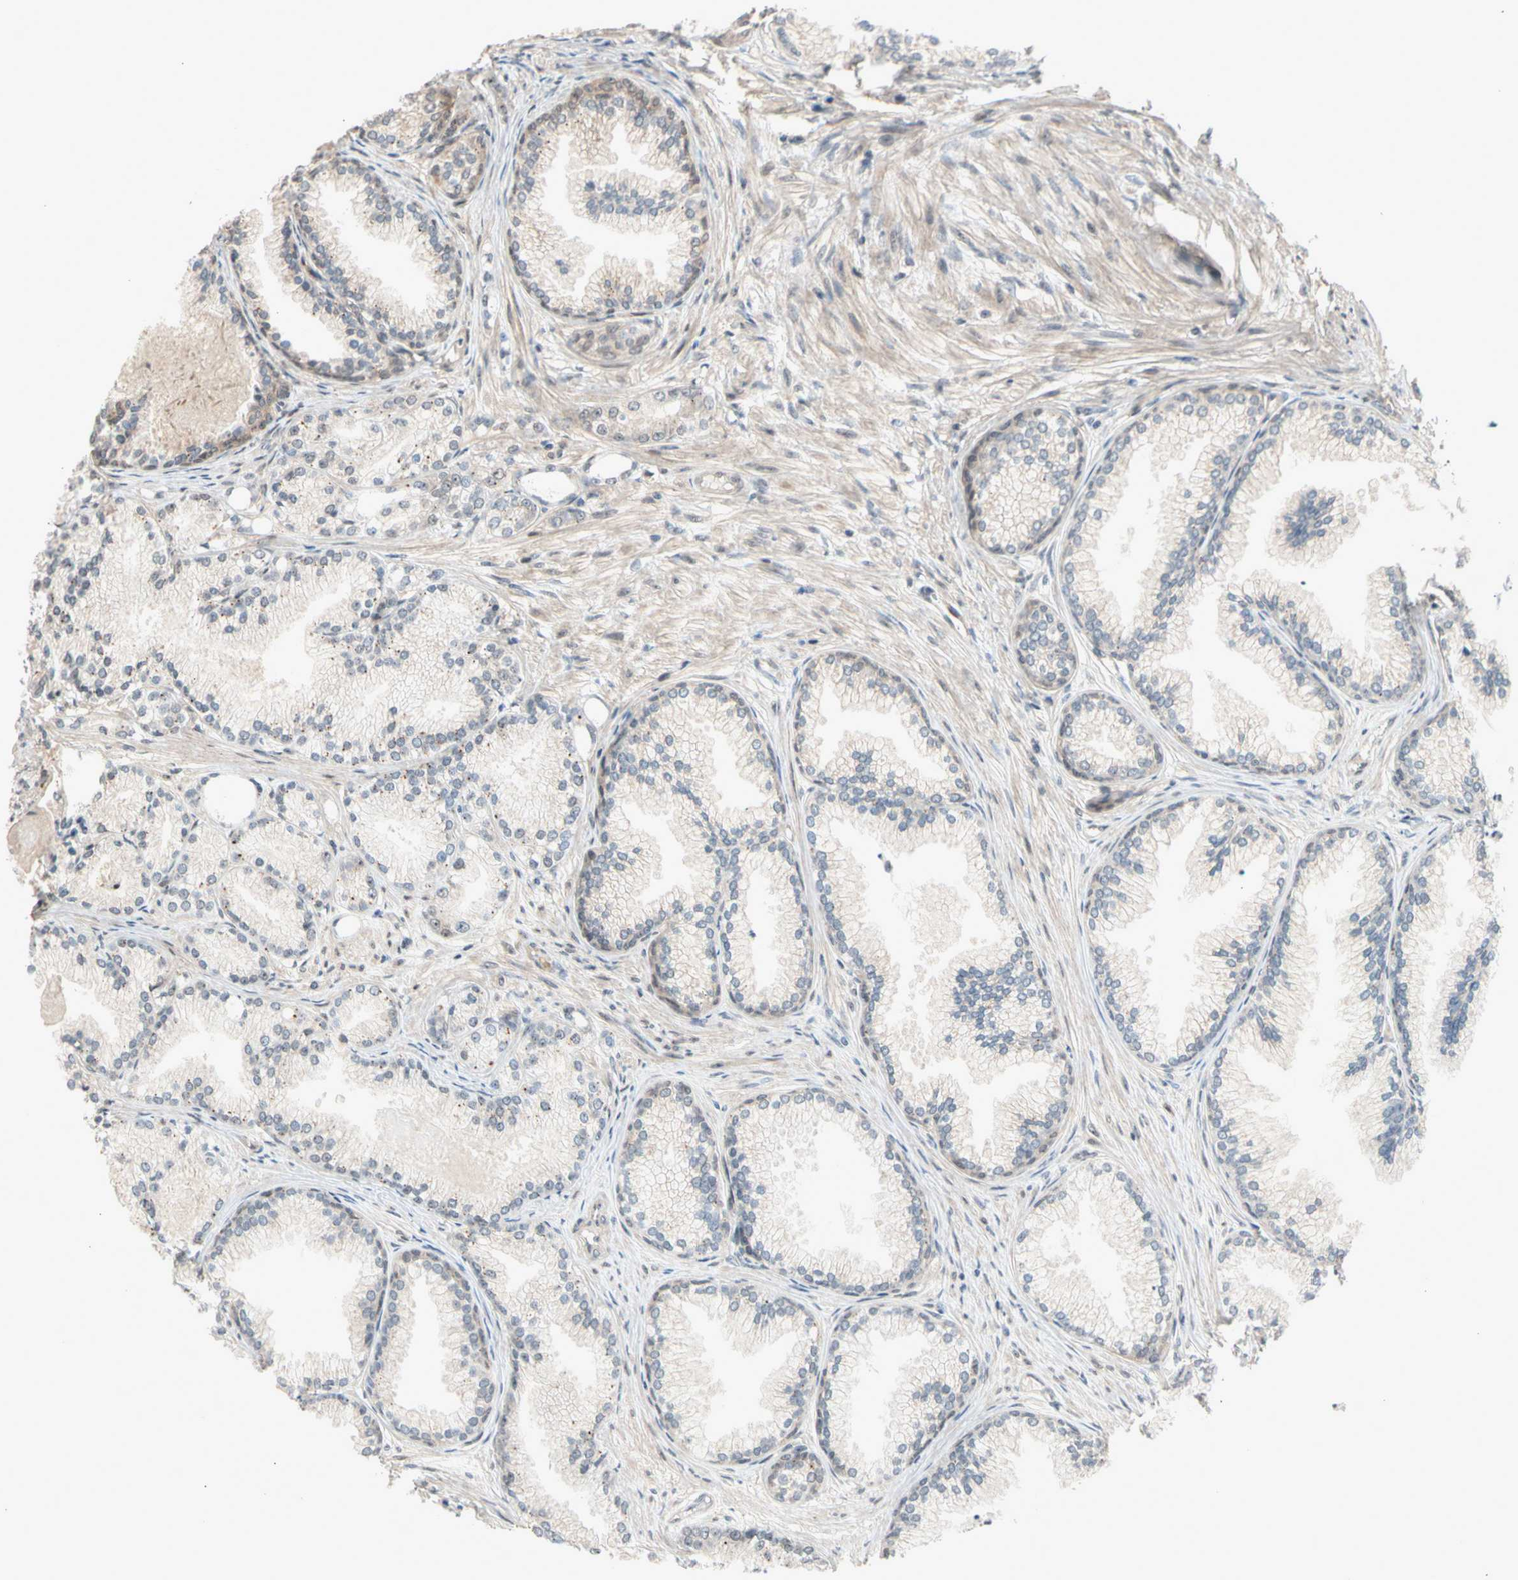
{"staining": {"intensity": "negative", "quantity": "none", "location": "none"}, "tissue": "prostate cancer", "cell_type": "Tumor cells", "image_type": "cancer", "snomed": [{"axis": "morphology", "description": "Adenocarcinoma, Low grade"}, {"axis": "topography", "description": "Prostate"}], "caption": "A micrograph of adenocarcinoma (low-grade) (prostate) stained for a protein reveals no brown staining in tumor cells. The staining was performed using DAB (3,3'-diaminobenzidine) to visualize the protein expression in brown, while the nuclei were stained in blue with hematoxylin (Magnification: 20x).", "gene": "NGEF", "patient": {"sex": "male", "age": 72}}